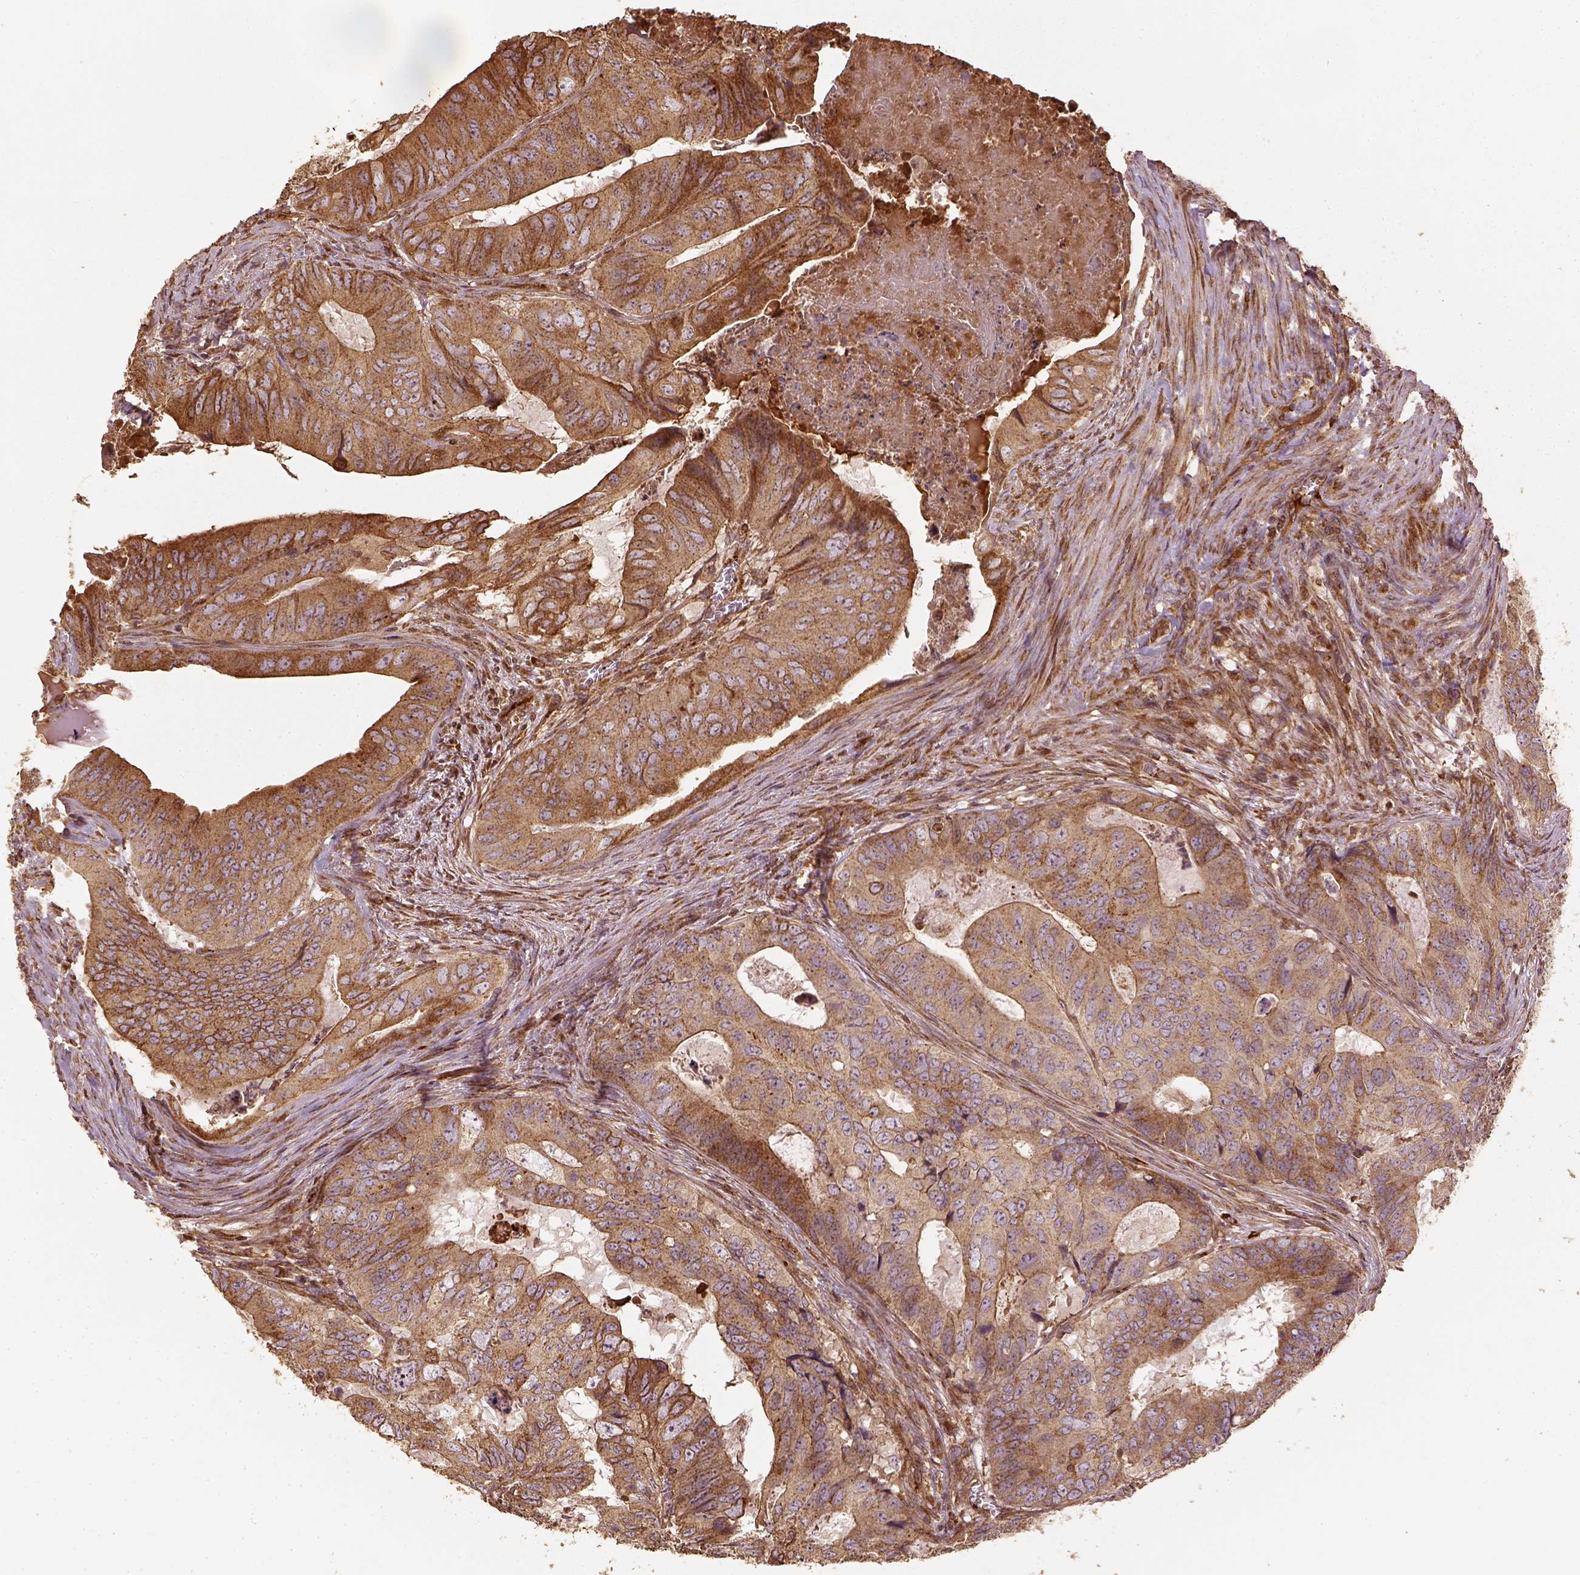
{"staining": {"intensity": "moderate", "quantity": "25%-75%", "location": "cytoplasmic/membranous"}, "tissue": "colorectal cancer", "cell_type": "Tumor cells", "image_type": "cancer", "snomed": [{"axis": "morphology", "description": "Adenocarcinoma, NOS"}, {"axis": "topography", "description": "Colon"}], "caption": "Protein staining of colorectal cancer tissue shows moderate cytoplasmic/membranous expression in about 25%-75% of tumor cells.", "gene": "VEGFA", "patient": {"sex": "male", "age": 79}}